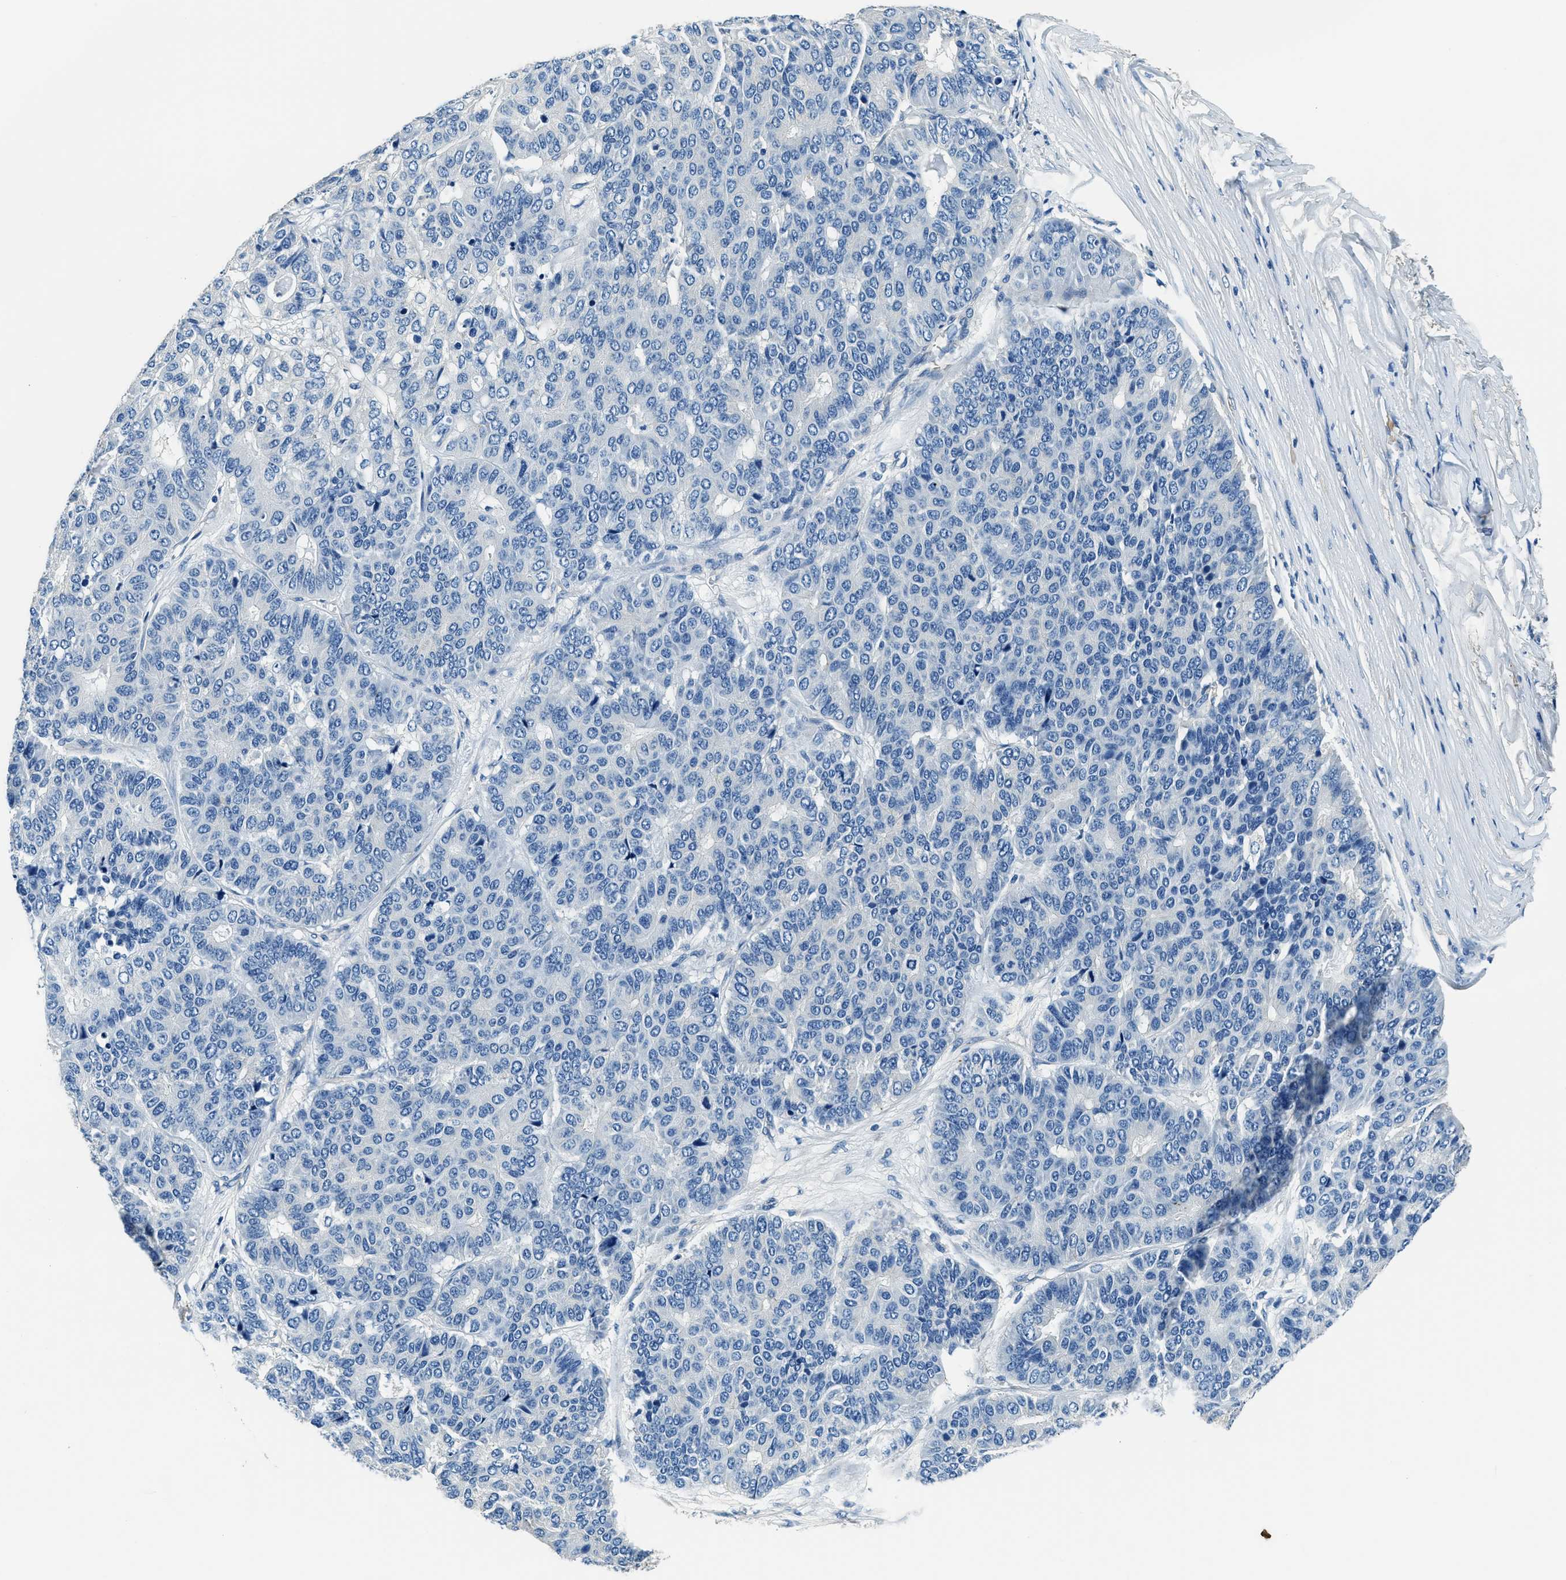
{"staining": {"intensity": "negative", "quantity": "none", "location": "none"}, "tissue": "pancreatic cancer", "cell_type": "Tumor cells", "image_type": "cancer", "snomed": [{"axis": "morphology", "description": "Adenocarcinoma, NOS"}, {"axis": "topography", "description": "Pancreas"}], "caption": "Pancreatic adenocarcinoma was stained to show a protein in brown. There is no significant positivity in tumor cells.", "gene": "TMEM186", "patient": {"sex": "male", "age": 50}}